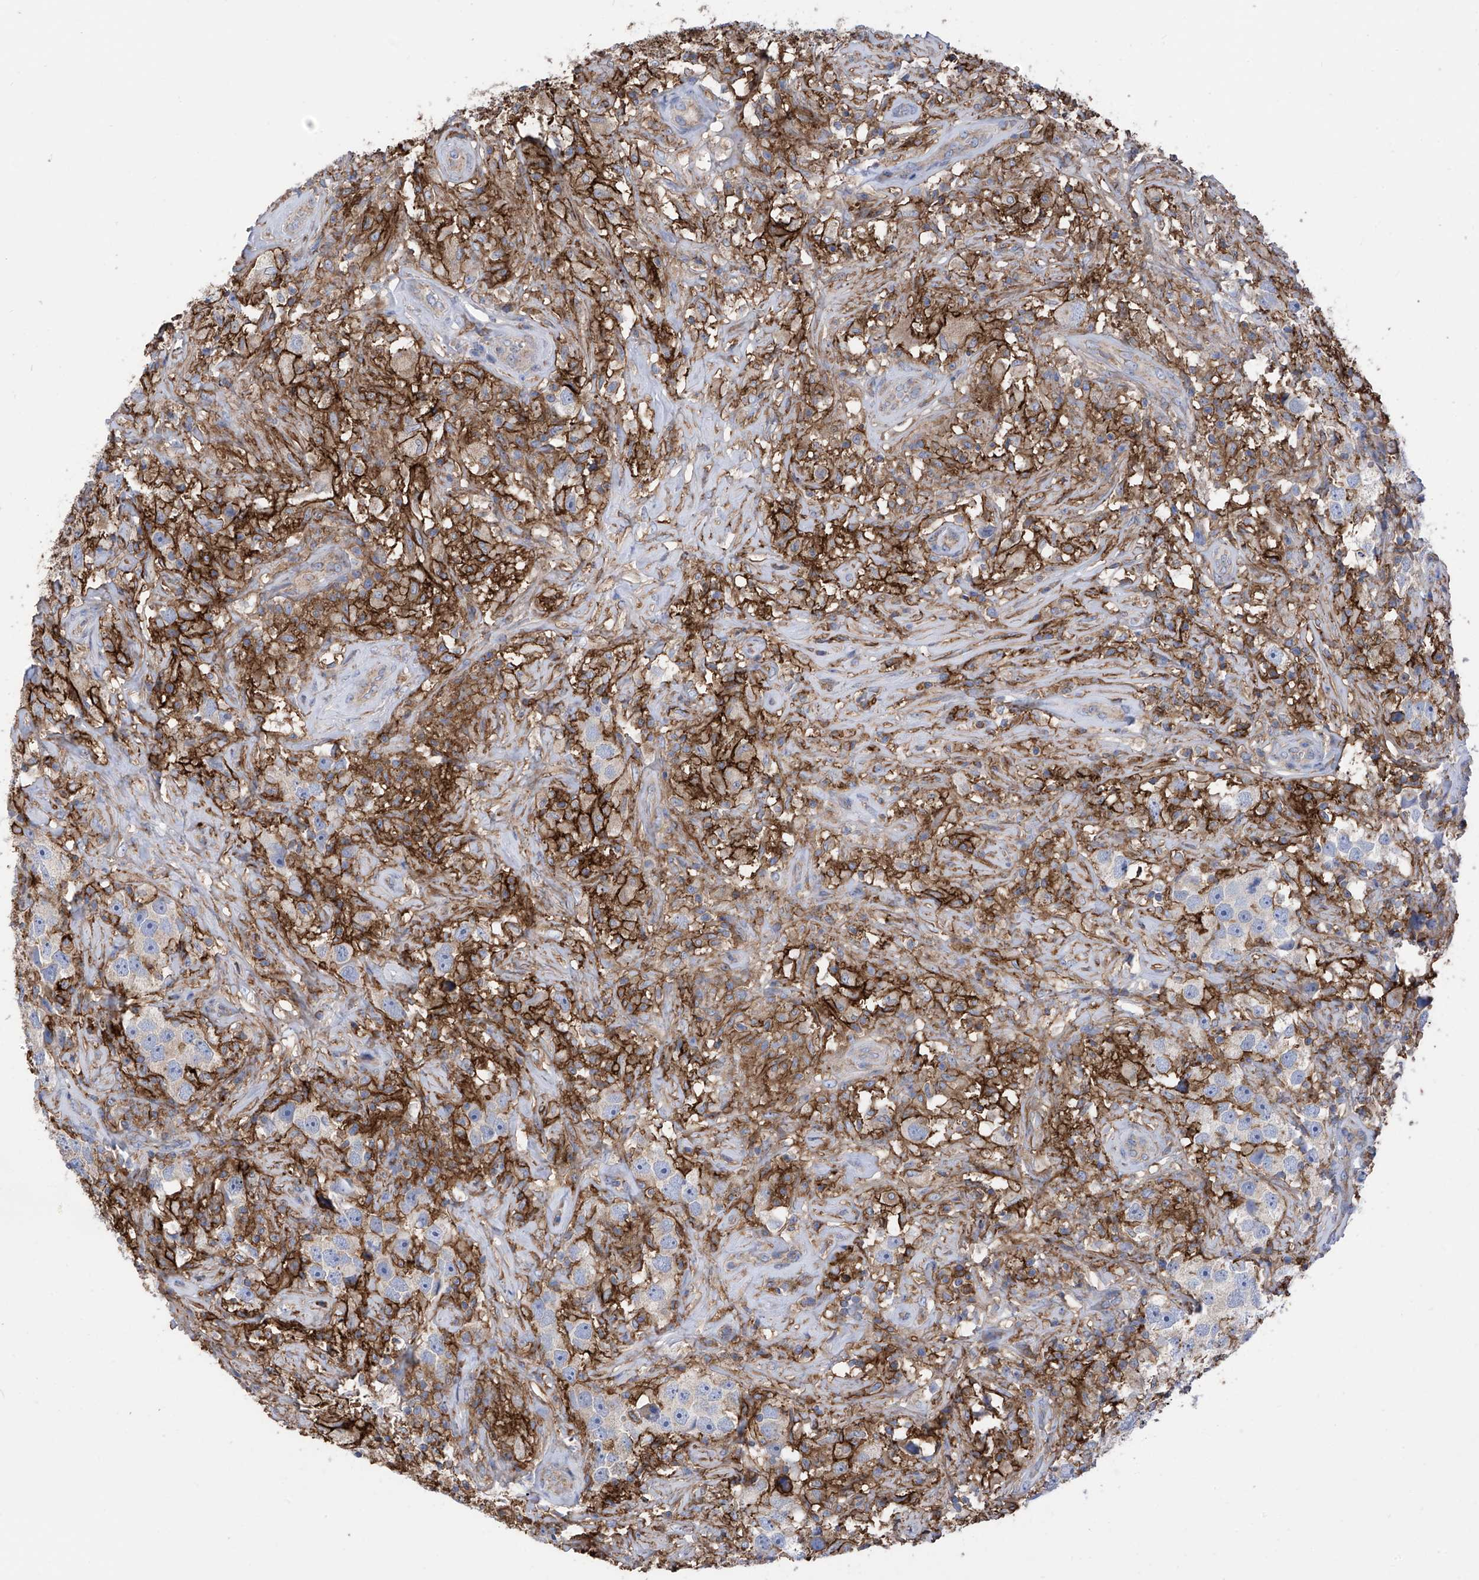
{"staining": {"intensity": "negative", "quantity": "none", "location": "none"}, "tissue": "testis cancer", "cell_type": "Tumor cells", "image_type": "cancer", "snomed": [{"axis": "morphology", "description": "Seminoma, NOS"}, {"axis": "topography", "description": "Testis"}], "caption": "Immunohistochemical staining of testis seminoma exhibits no significant staining in tumor cells.", "gene": "P2RX7", "patient": {"sex": "male", "age": 49}}